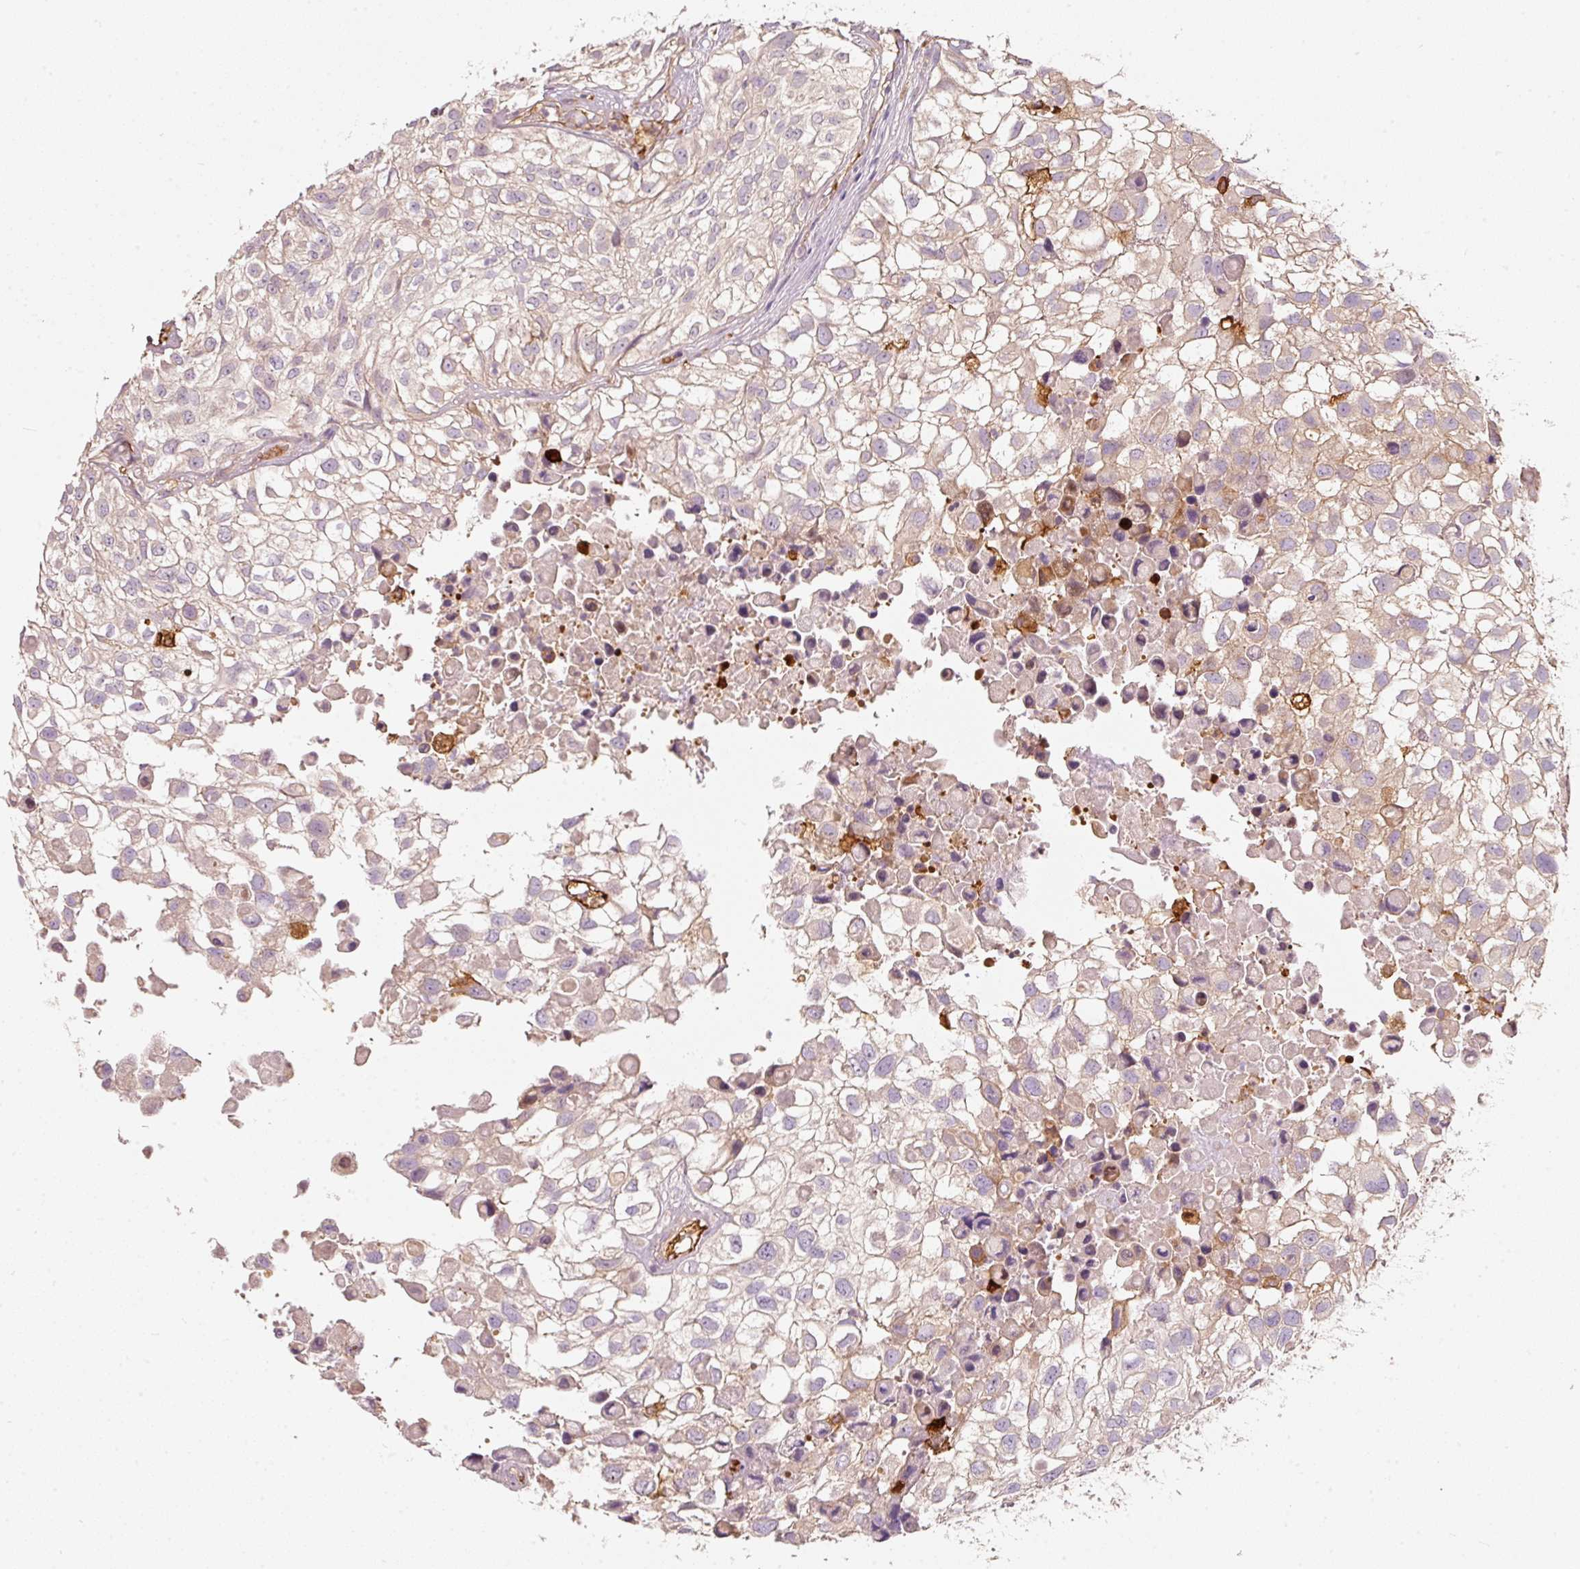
{"staining": {"intensity": "weak", "quantity": "<25%", "location": "cytoplasmic/membranous"}, "tissue": "urothelial cancer", "cell_type": "Tumor cells", "image_type": "cancer", "snomed": [{"axis": "morphology", "description": "Urothelial carcinoma, High grade"}, {"axis": "topography", "description": "Urinary bladder"}], "caption": "Tumor cells show no significant expression in urothelial cancer.", "gene": "IQGAP2", "patient": {"sex": "male", "age": 56}}